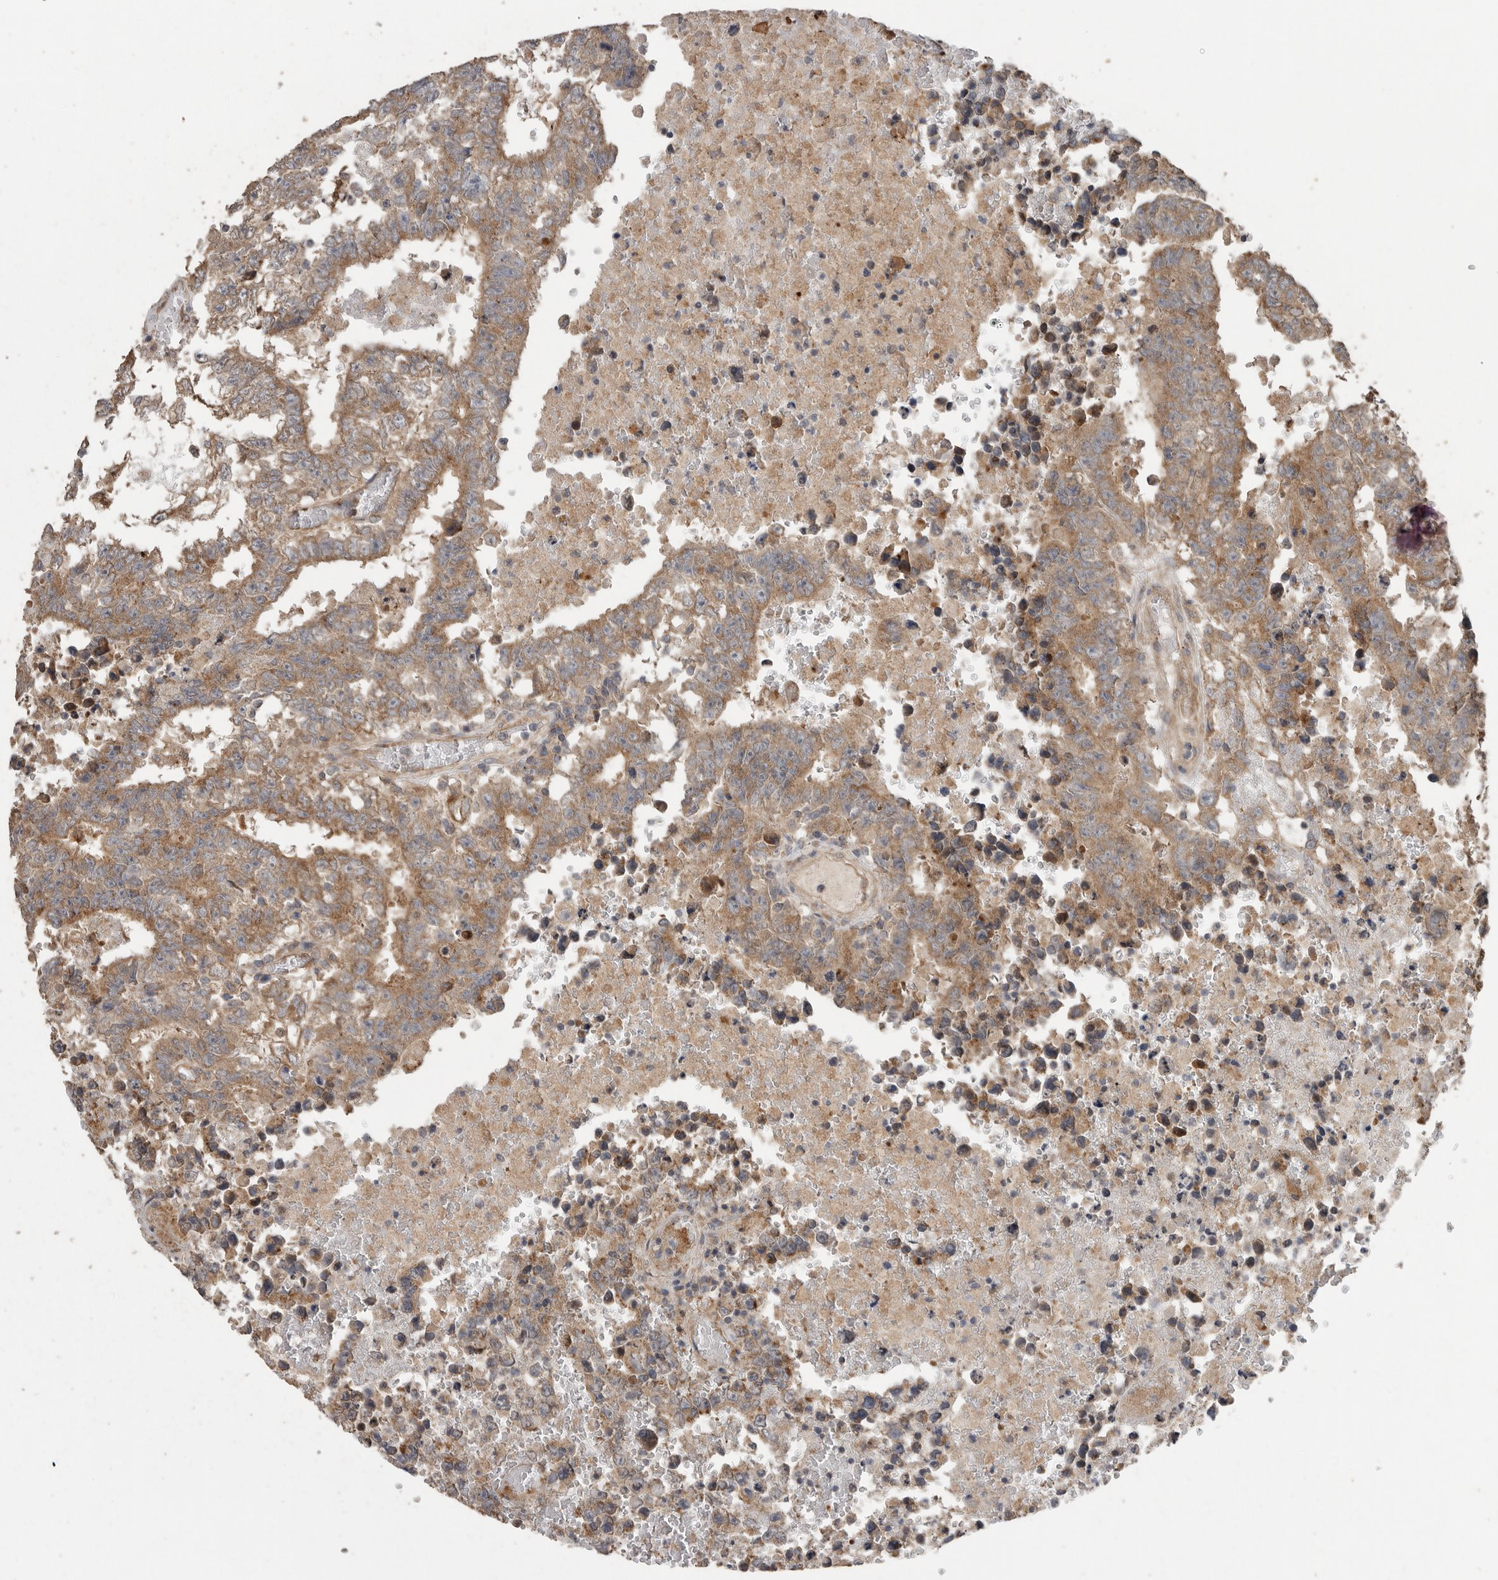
{"staining": {"intensity": "moderate", "quantity": ">75%", "location": "cytoplasmic/membranous"}, "tissue": "testis cancer", "cell_type": "Tumor cells", "image_type": "cancer", "snomed": [{"axis": "morphology", "description": "Carcinoma, Embryonal, NOS"}, {"axis": "topography", "description": "Testis"}], "caption": "IHC photomicrograph of neoplastic tissue: testis cancer stained using IHC demonstrates medium levels of moderate protein expression localized specifically in the cytoplasmic/membranous of tumor cells, appearing as a cytoplasmic/membranous brown color.", "gene": "PODXL2", "patient": {"sex": "male", "age": 25}}